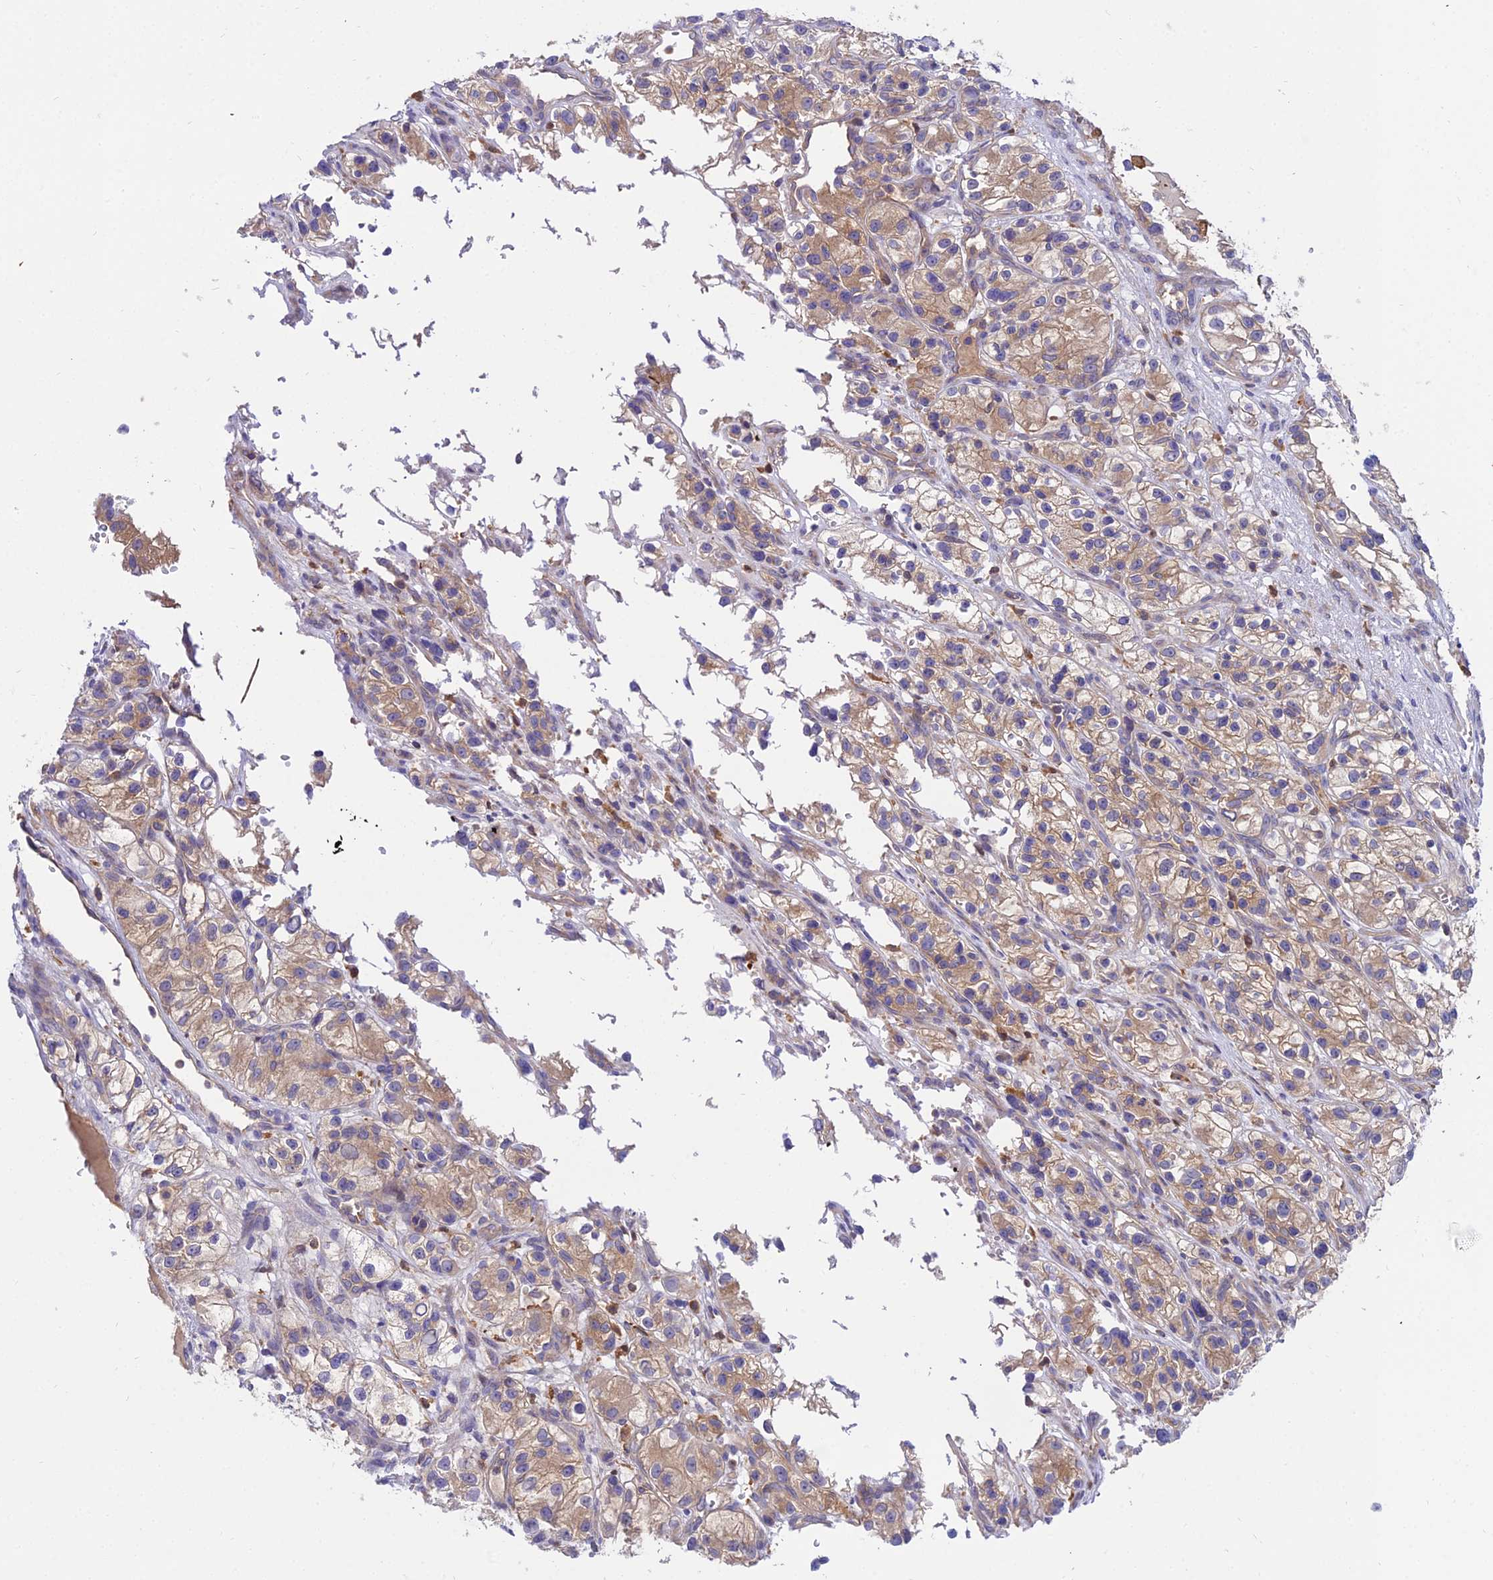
{"staining": {"intensity": "weak", "quantity": ">75%", "location": "cytoplasmic/membranous"}, "tissue": "renal cancer", "cell_type": "Tumor cells", "image_type": "cancer", "snomed": [{"axis": "morphology", "description": "Adenocarcinoma, NOS"}, {"axis": "topography", "description": "Kidney"}], "caption": "This histopathology image reveals immunohistochemistry staining of human adenocarcinoma (renal), with low weak cytoplasmic/membranous staining in about >75% of tumor cells.", "gene": "C2orf69", "patient": {"sex": "female", "age": 57}}